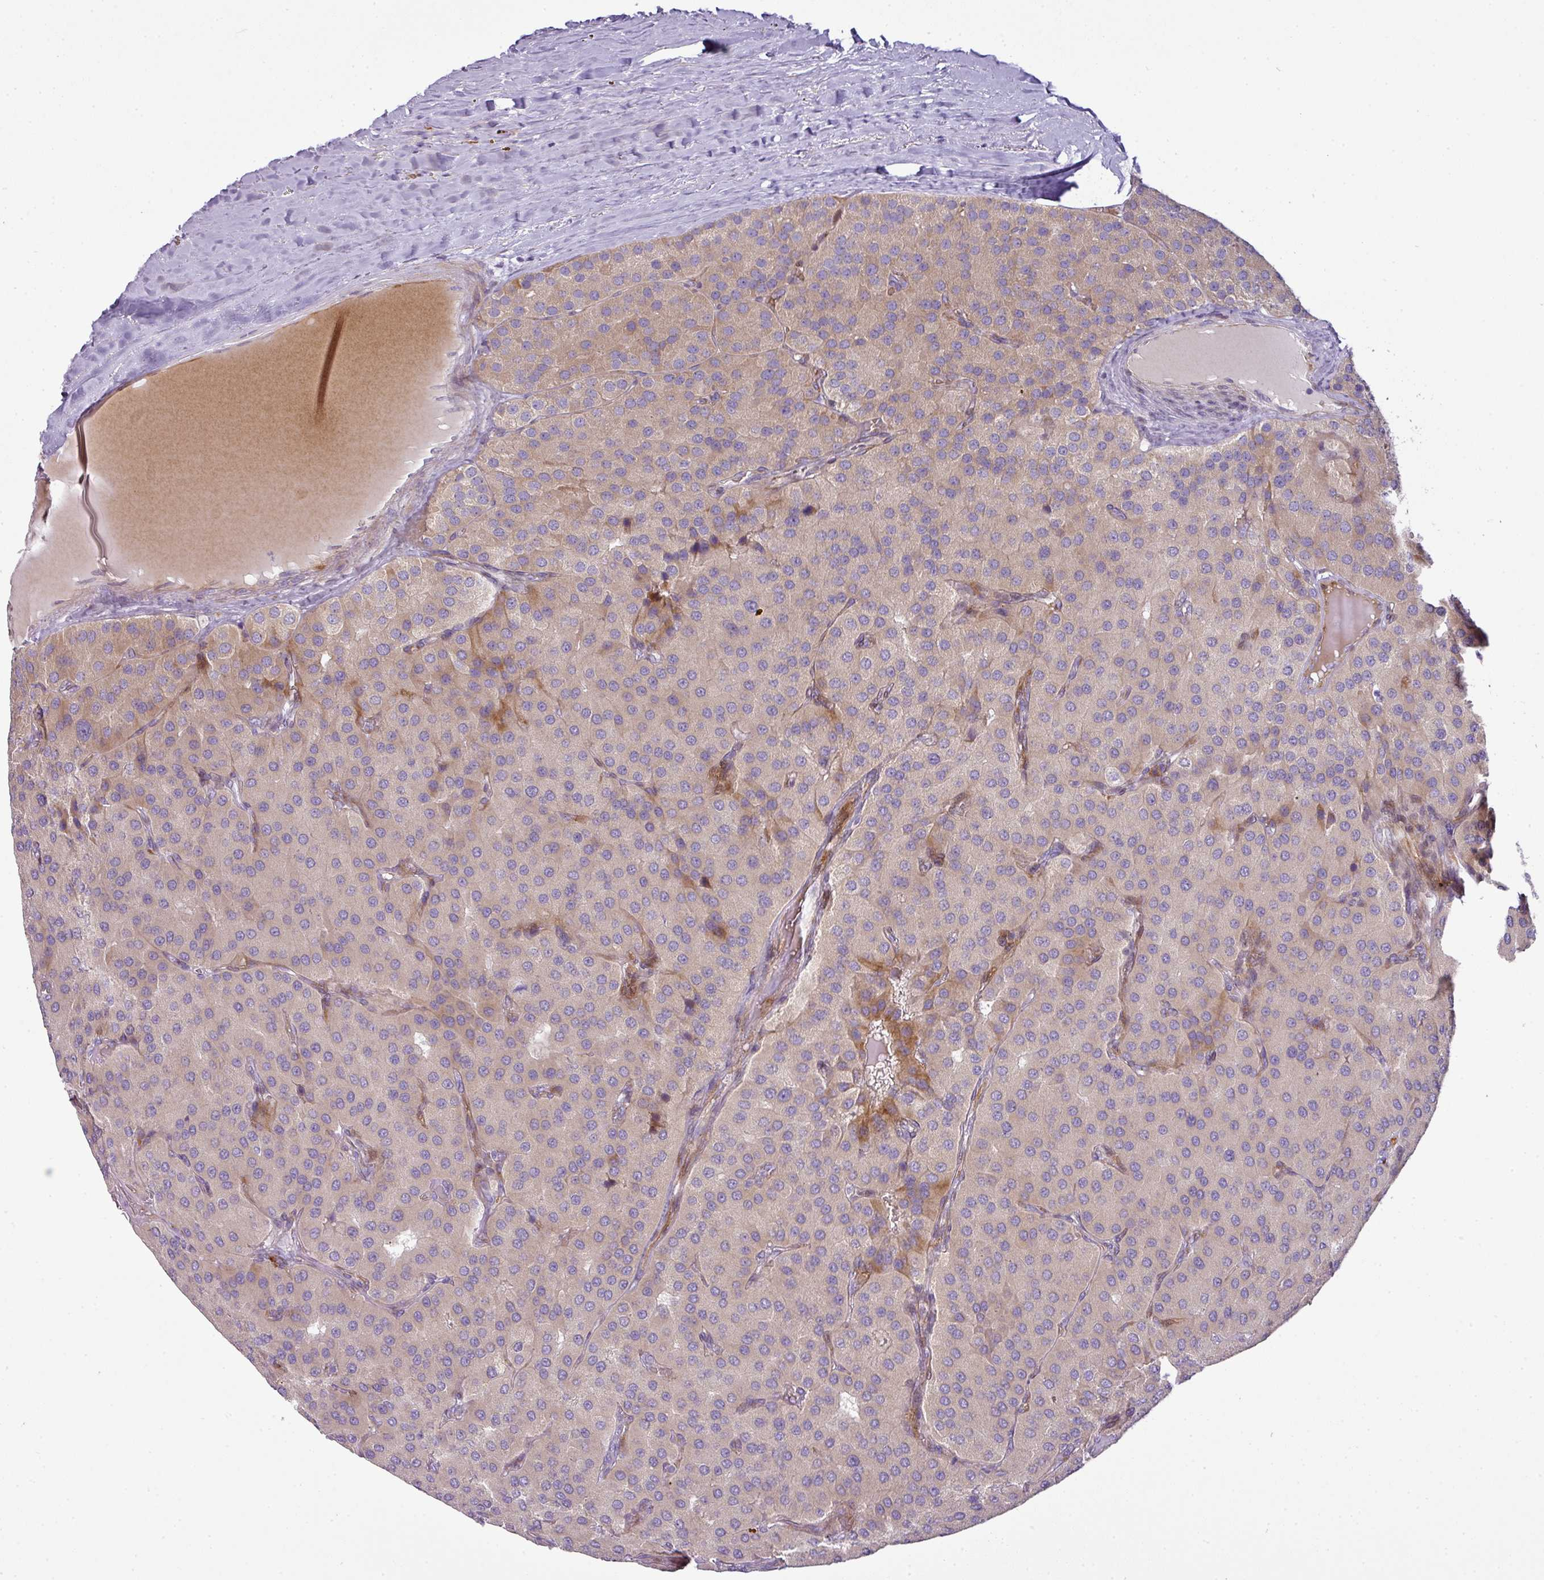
{"staining": {"intensity": "moderate", "quantity": "<25%", "location": "cytoplasmic/membranous"}, "tissue": "parathyroid gland", "cell_type": "Glandular cells", "image_type": "normal", "snomed": [{"axis": "morphology", "description": "Normal tissue, NOS"}, {"axis": "morphology", "description": "Adenoma, NOS"}, {"axis": "topography", "description": "Parathyroid gland"}], "caption": "This histopathology image demonstrates immunohistochemistry staining of benign parathyroid gland, with low moderate cytoplasmic/membranous positivity in about <25% of glandular cells.", "gene": "ATP6V1F", "patient": {"sex": "female", "age": 86}}